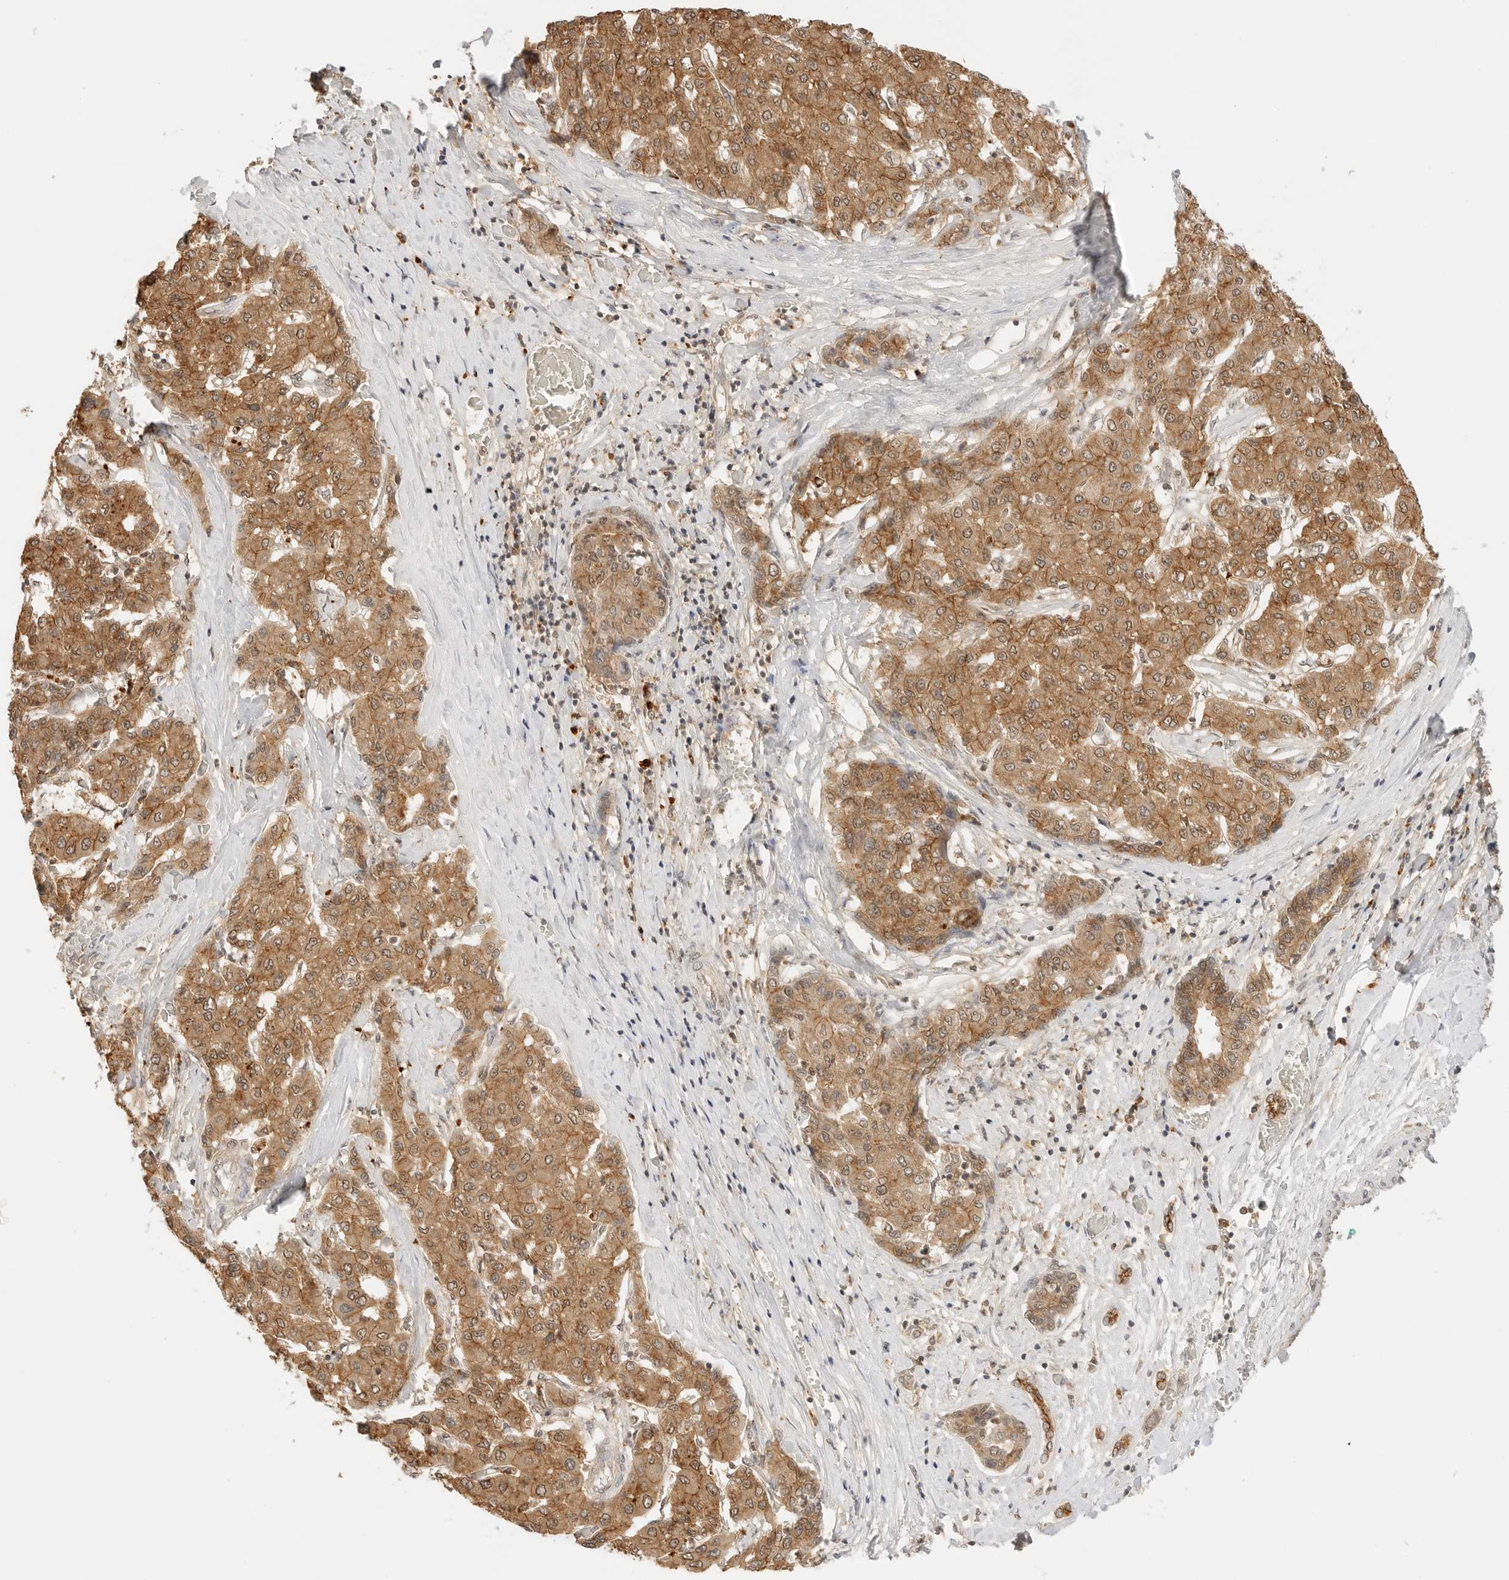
{"staining": {"intensity": "moderate", "quantity": ">75%", "location": "cytoplasmic/membranous"}, "tissue": "liver cancer", "cell_type": "Tumor cells", "image_type": "cancer", "snomed": [{"axis": "morphology", "description": "Carcinoma, Hepatocellular, NOS"}, {"axis": "topography", "description": "Liver"}], "caption": "A brown stain shows moderate cytoplasmic/membranous staining of a protein in liver hepatocellular carcinoma tumor cells. (IHC, brightfield microscopy, high magnification).", "gene": "EPHA1", "patient": {"sex": "male", "age": 65}}